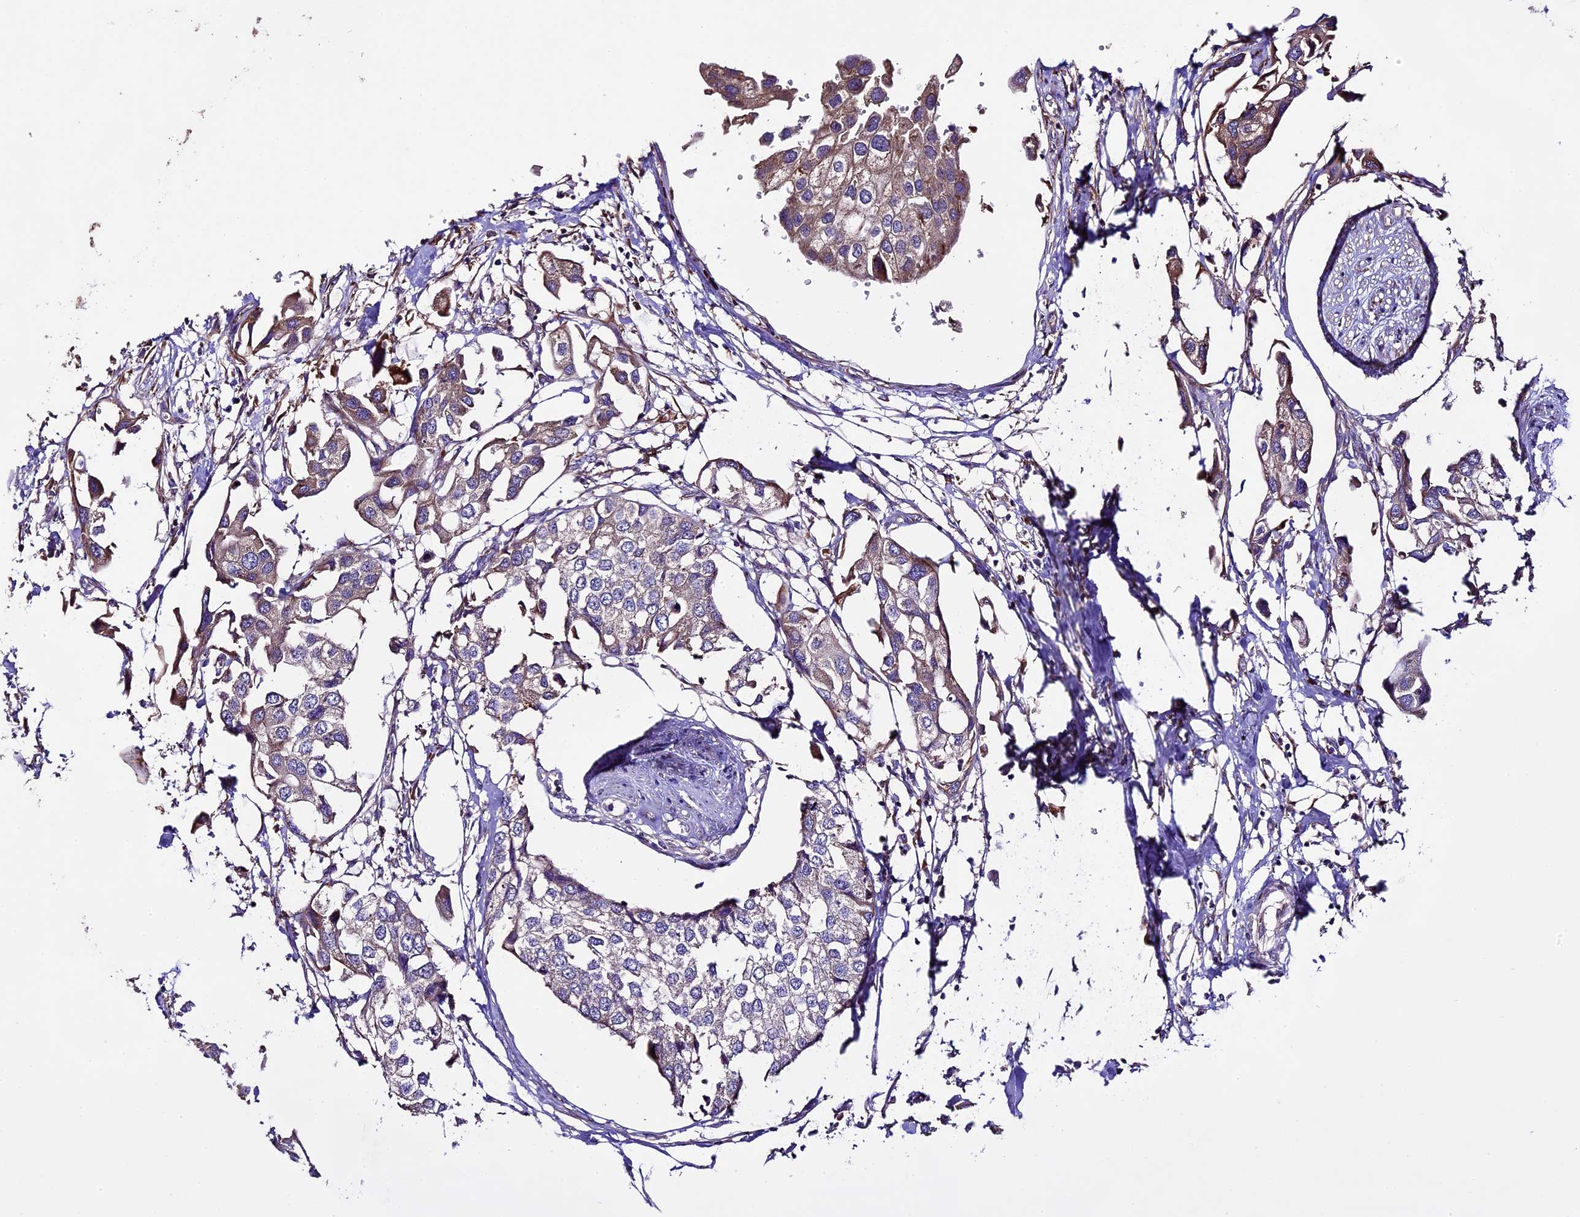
{"staining": {"intensity": "moderate", "quantity": "<25%", "location": "cytoplasmic/membranous"}, "tissue": "urothelial cancer", "cell_type": "Tumor cells", "image_type": "cancer", "snomed": [{"axis": "morphology", "description": "Urothelial carcinoma, High grade"}, {"axis": "topography", "description": "Urinary bladder"}], "caption": "Approximately <25% of tumor cells in high-grade urothelial carcinoma reveal moderate cytoplasmic/membranous protein positivity as visualized by brown immunohistochemical staining.", "gene": "SPIRE1", "patient": {"sex": "male", "age": 64}}